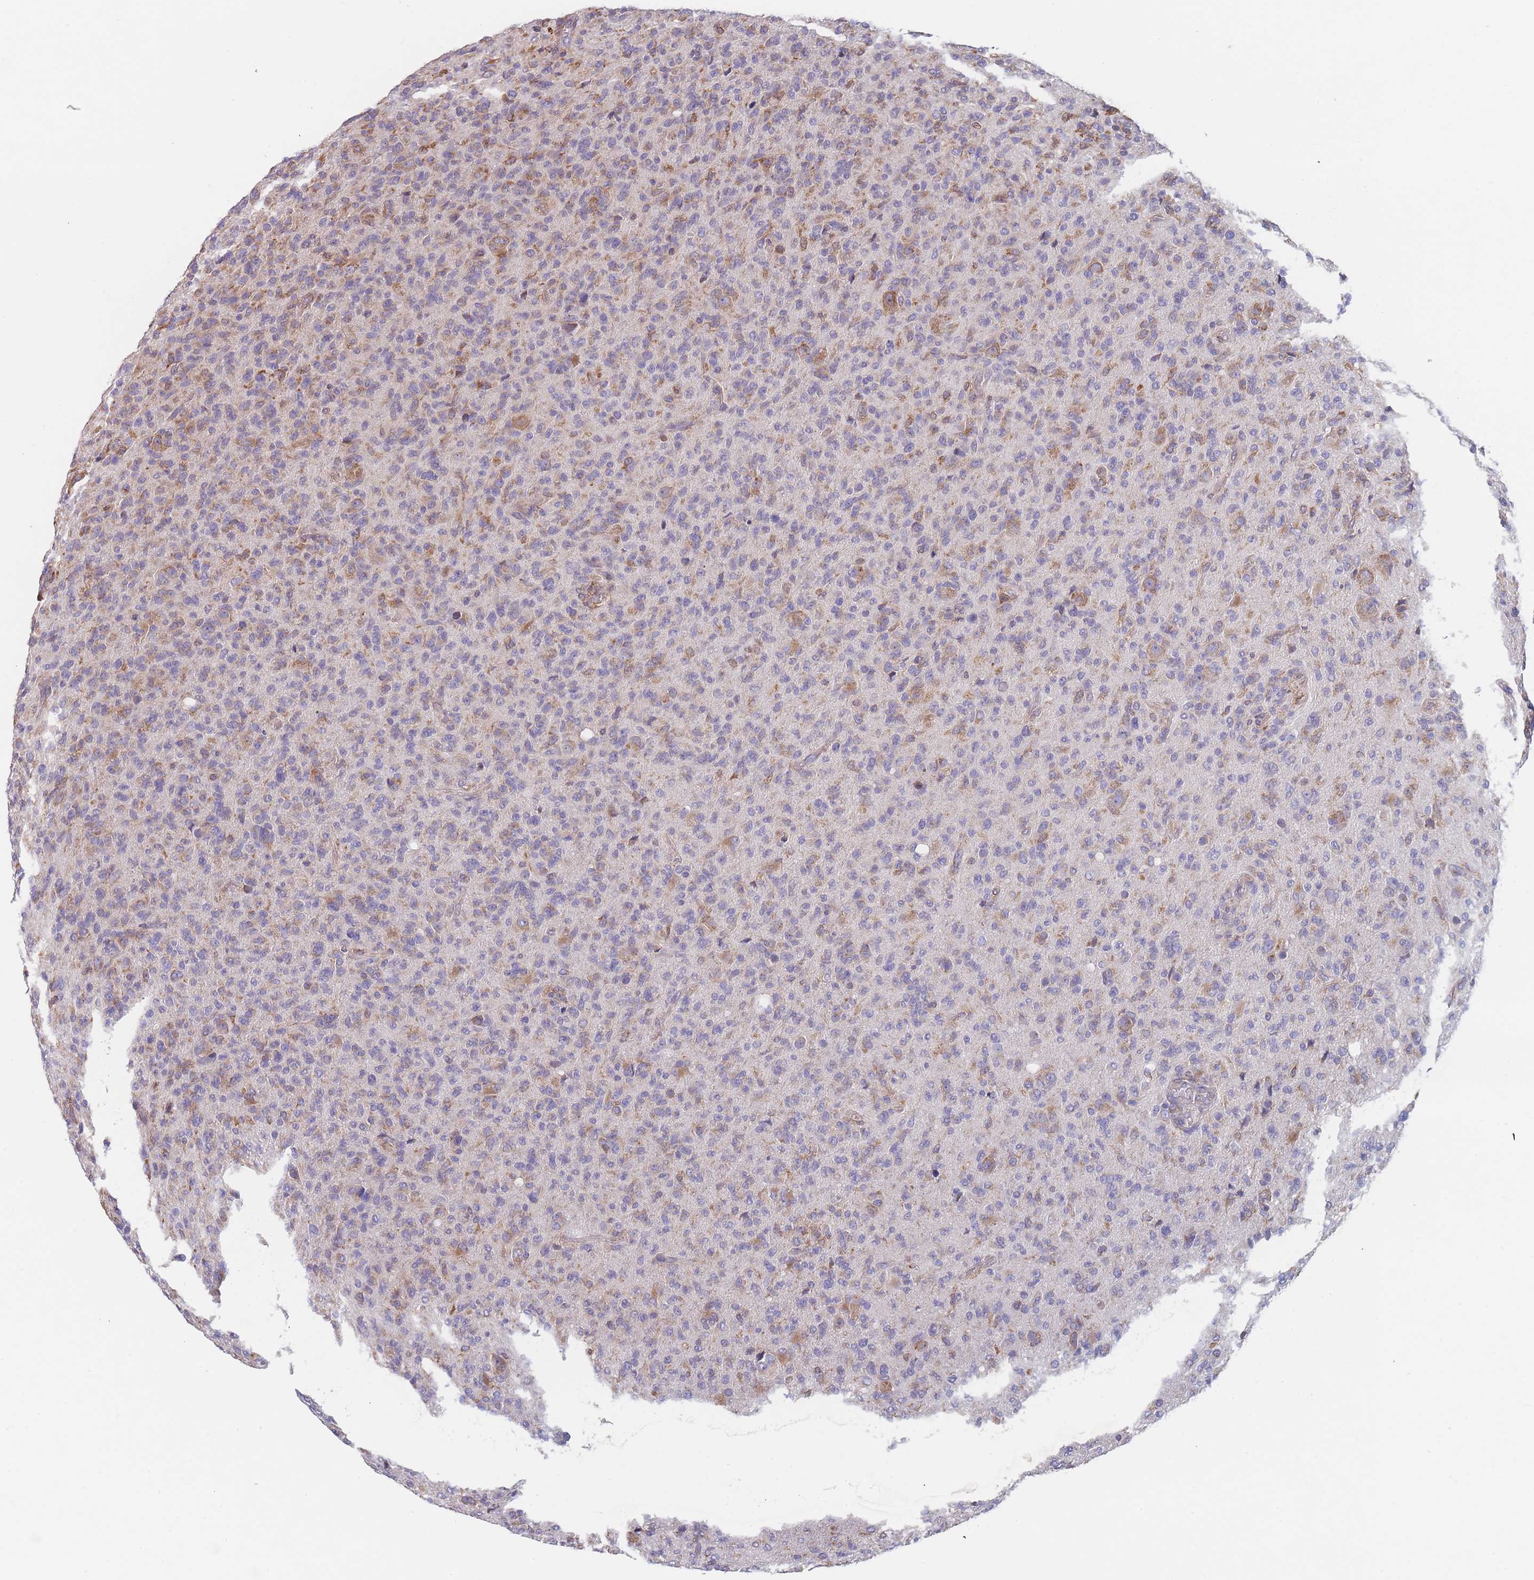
{"staining": {"intensity": "weak", "quantity": "25%-75%", "location": "cytoplasmic/membranous"}, "tissue": "glioma", "cell_type": "Tumor cells", "image_type": "cancer", "snomed": [{"axis": "morphology", "description": "Glioma, malignant, High grade"}, {"axis": "topography", "description": "Brain"}], "caption": "About 25%-75% of tumor cells in human malignant glioma (high-grade) display weak cytoplasmic/membranous protein staining as visualized by brown immunohistochemical staining.", "gene": "OR7C2", "patient": {"sex": "female", "age": 57}}